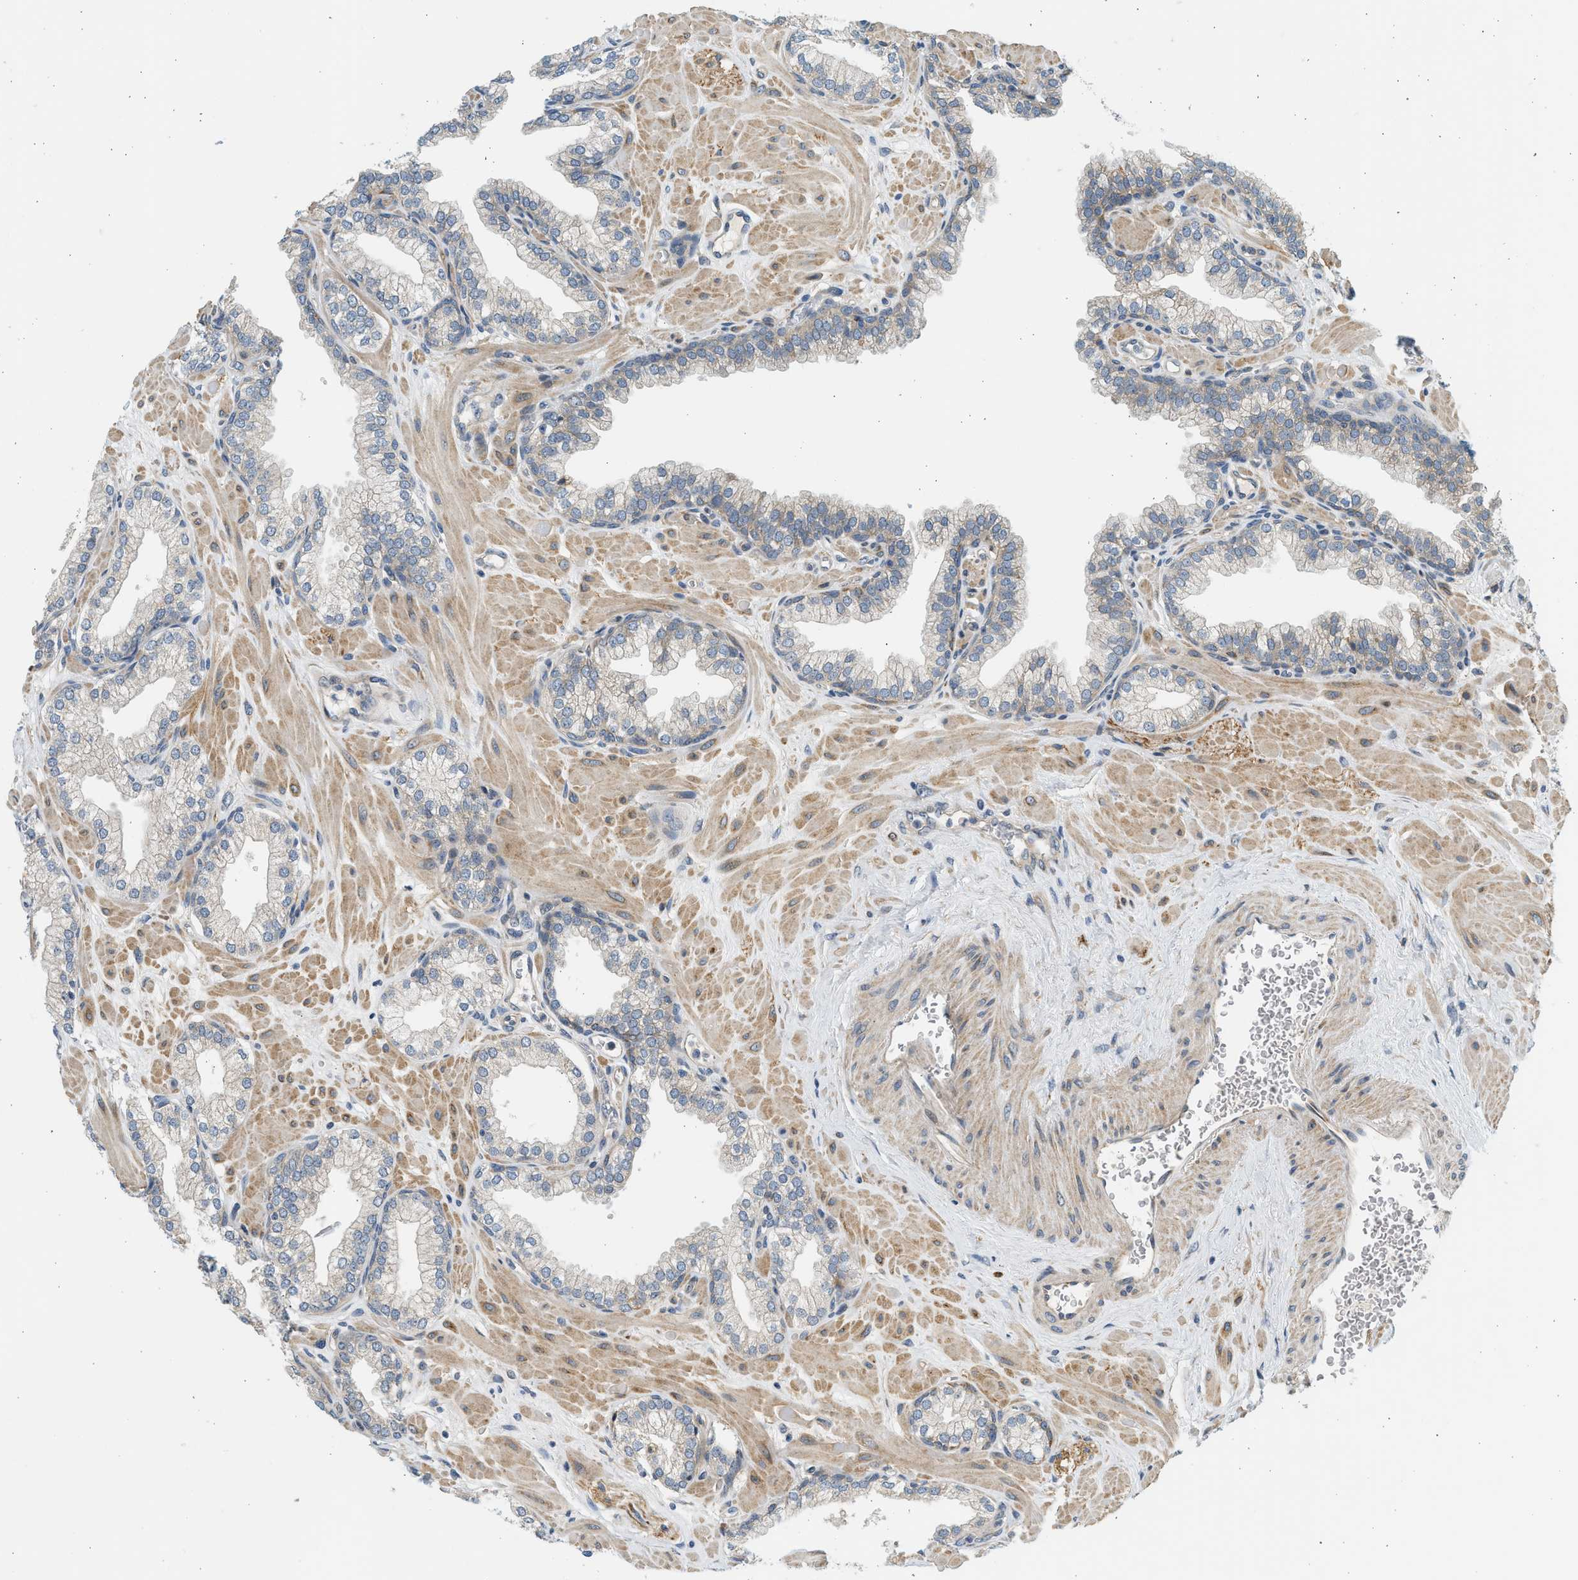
{"staining": {"intensity": "weak", "quantity": "25%-75%", "location": "cytoplasmic/membranous"}, "tissue": "prostate", "cell_type": "Glandular cells", "image_type": "normal", "snomed": [{"axis": "morphology", "description": "Normal tissue, NOS"}, {"axis": "morphology", "description": "Urothelial carcinoma, Low grade"}, {"axis": "topography", "description": "Urinary bladder"}, {"axis": "topography", "description": "Prostate"}], "caption": "Protein positivity by IHC demonstrates weak cytoplasmic/membranous positivity in about 25%-75% of glandular cells in normal prostate. The staining is performed using DAB (3,3'-diaminobenzidine) brown chromogen to label protein expression. The nuclei are counter-stained blue using hematoxylin.", "gene": "KDELR2", "patient": {"sex": "male", "age": 60}}